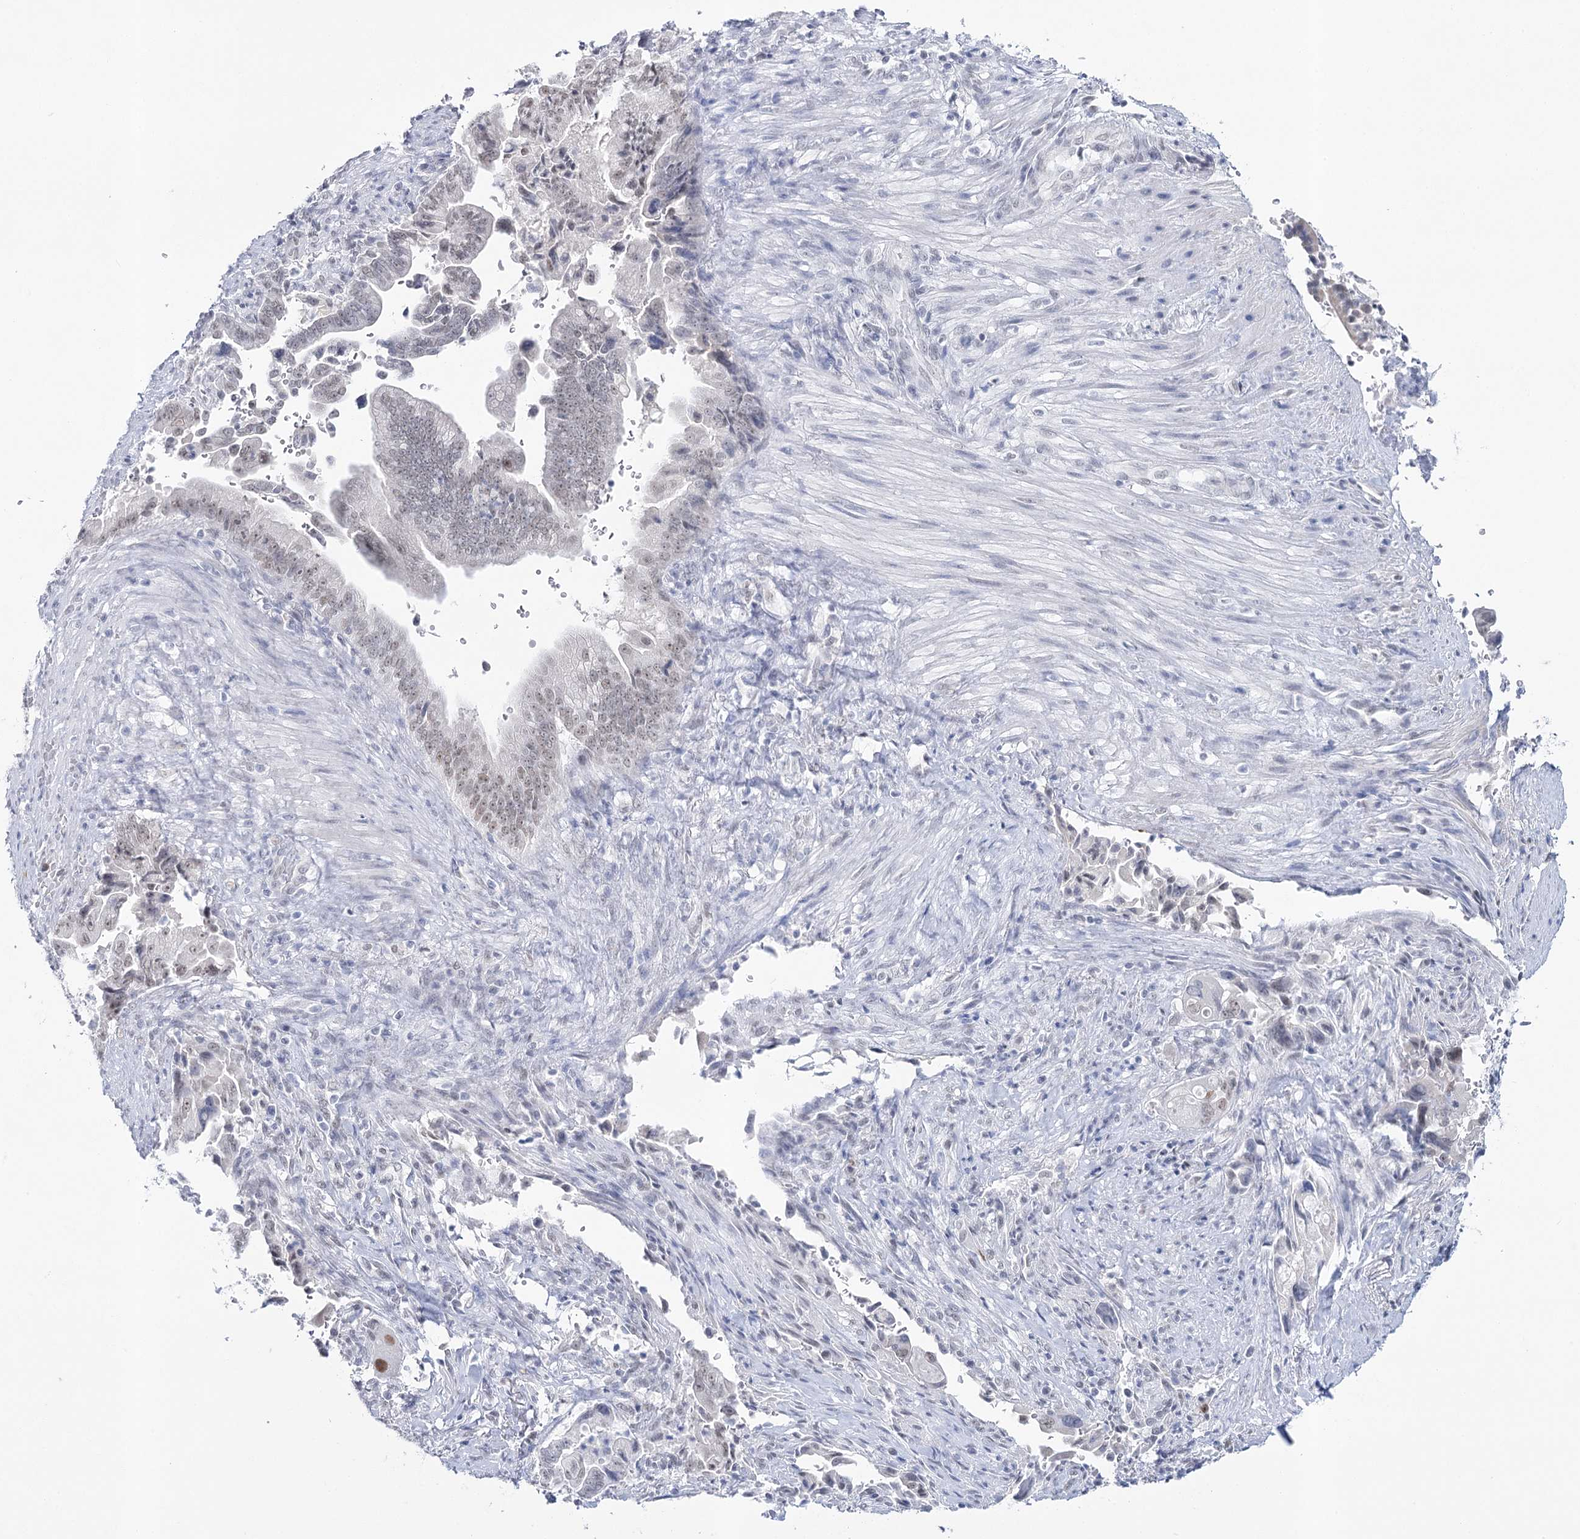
{"staining": {"intensity": "weak", "quantity": "25%-75%", "location": "nuclear"}, "tissue": "pancreatic cancer", "cell_type": "Tumor cells", "image_type": "cancer", "snomed": [{"axis": "morphology", "description": "Adenocarcinoma, NOS"}, {"axis": "topography", "description": "Pancreas"}], "caption": "IHC of human pancreatic cancer (adenocarcinoma) reveals low levels of weak nuclear positivity in about 25%-75% of tumor cells.", "gene": "ZC3H8", "patient": {"sex": "male", "age": 70}}